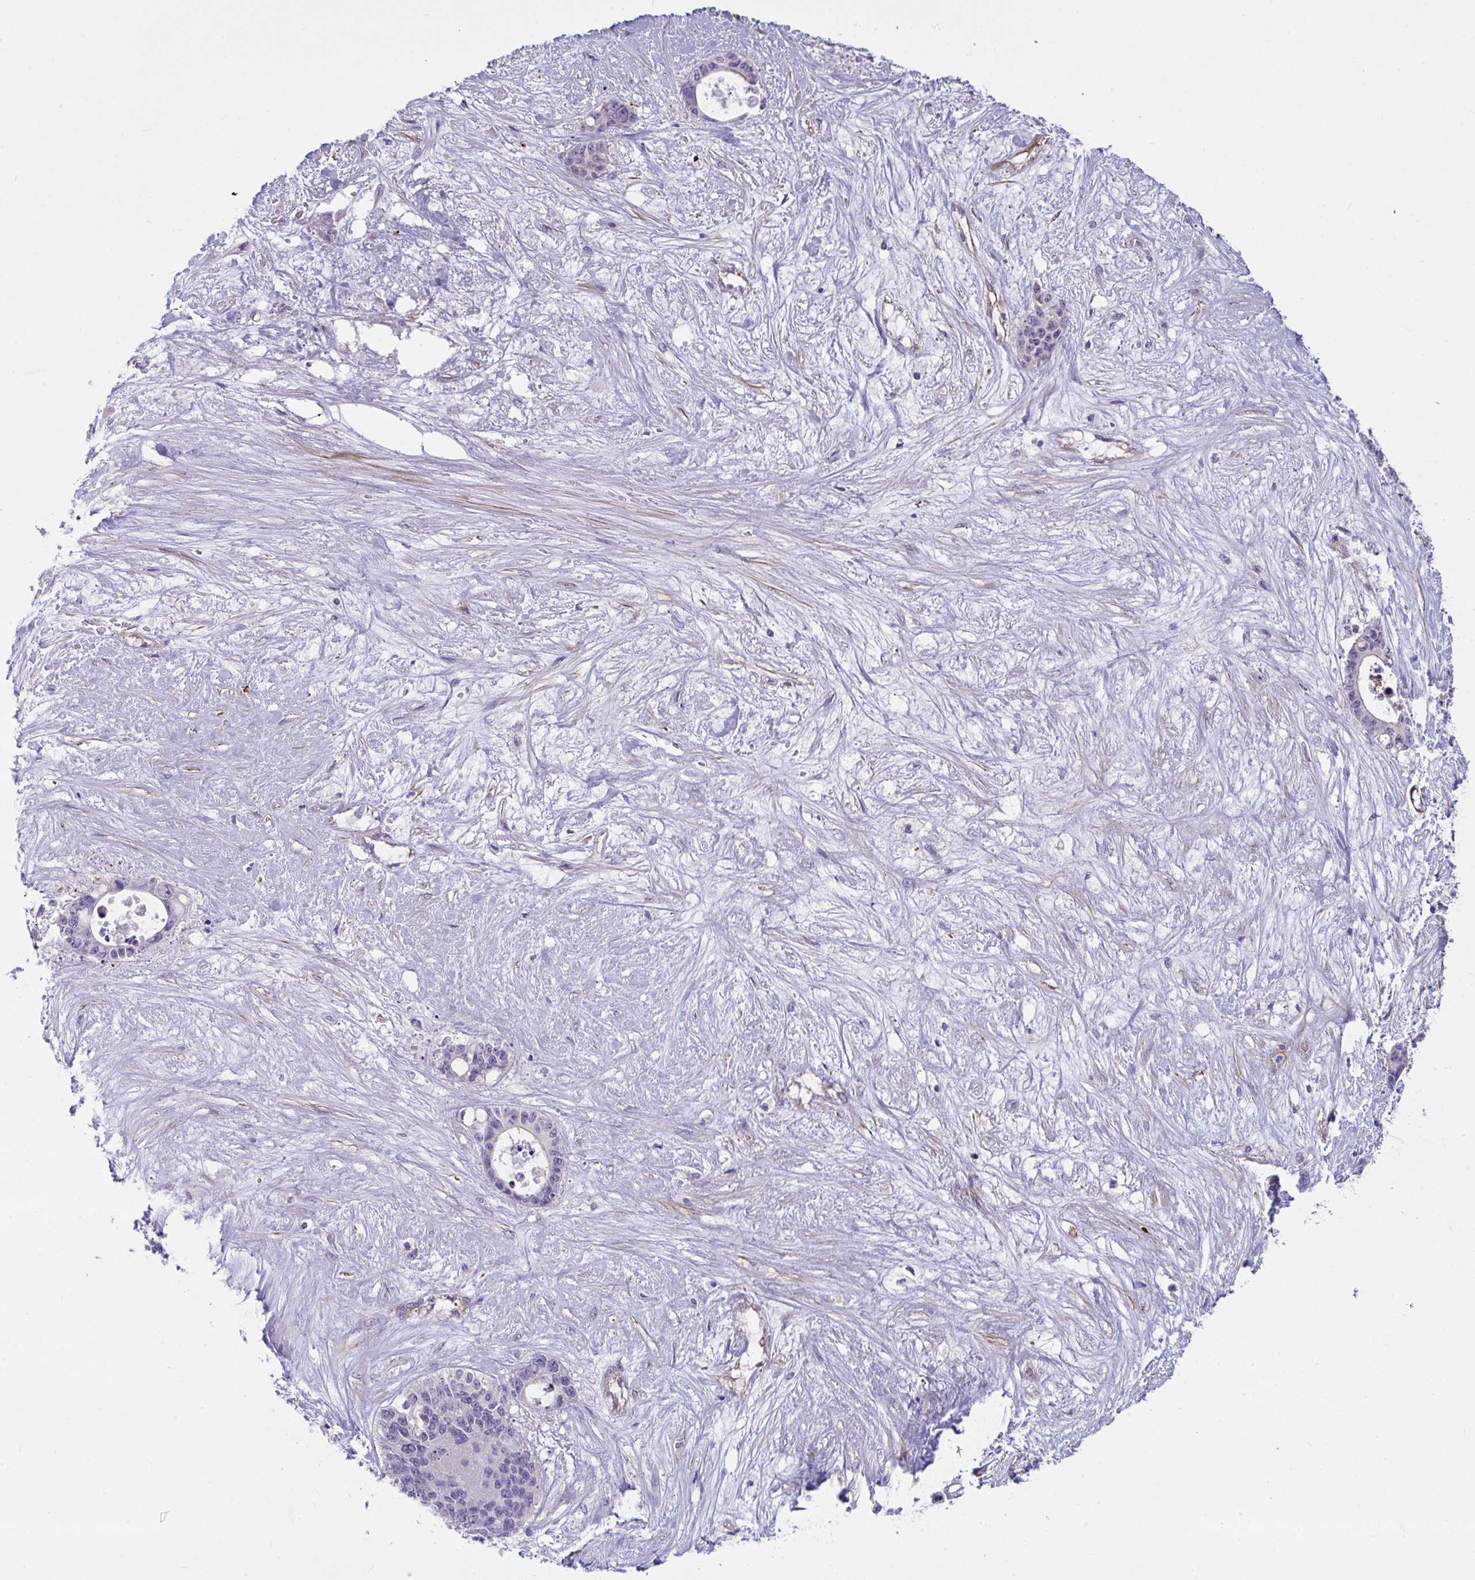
{"staining": {"intensity": "negative", "quantity": "none", "location": "none"}, "tissue": "liver cancer", "cell_type": "Tumor cells", "image_type": "cancer", "snomed": [{"axis": "morphology", "description": "Normal tissue, NOS"}, {"axis": "morphology", "description": "Cholangiocarcinoma"}, {"axis": "topography", "description": "Liver"}, {"axis": "topography", "description": "Peripheral nerve tissue"}], "caption": "Tumor cells show no significant expression in liver cancer.", "gene": "MYL12A", "patient": {"sex": "female", "age": 73}}